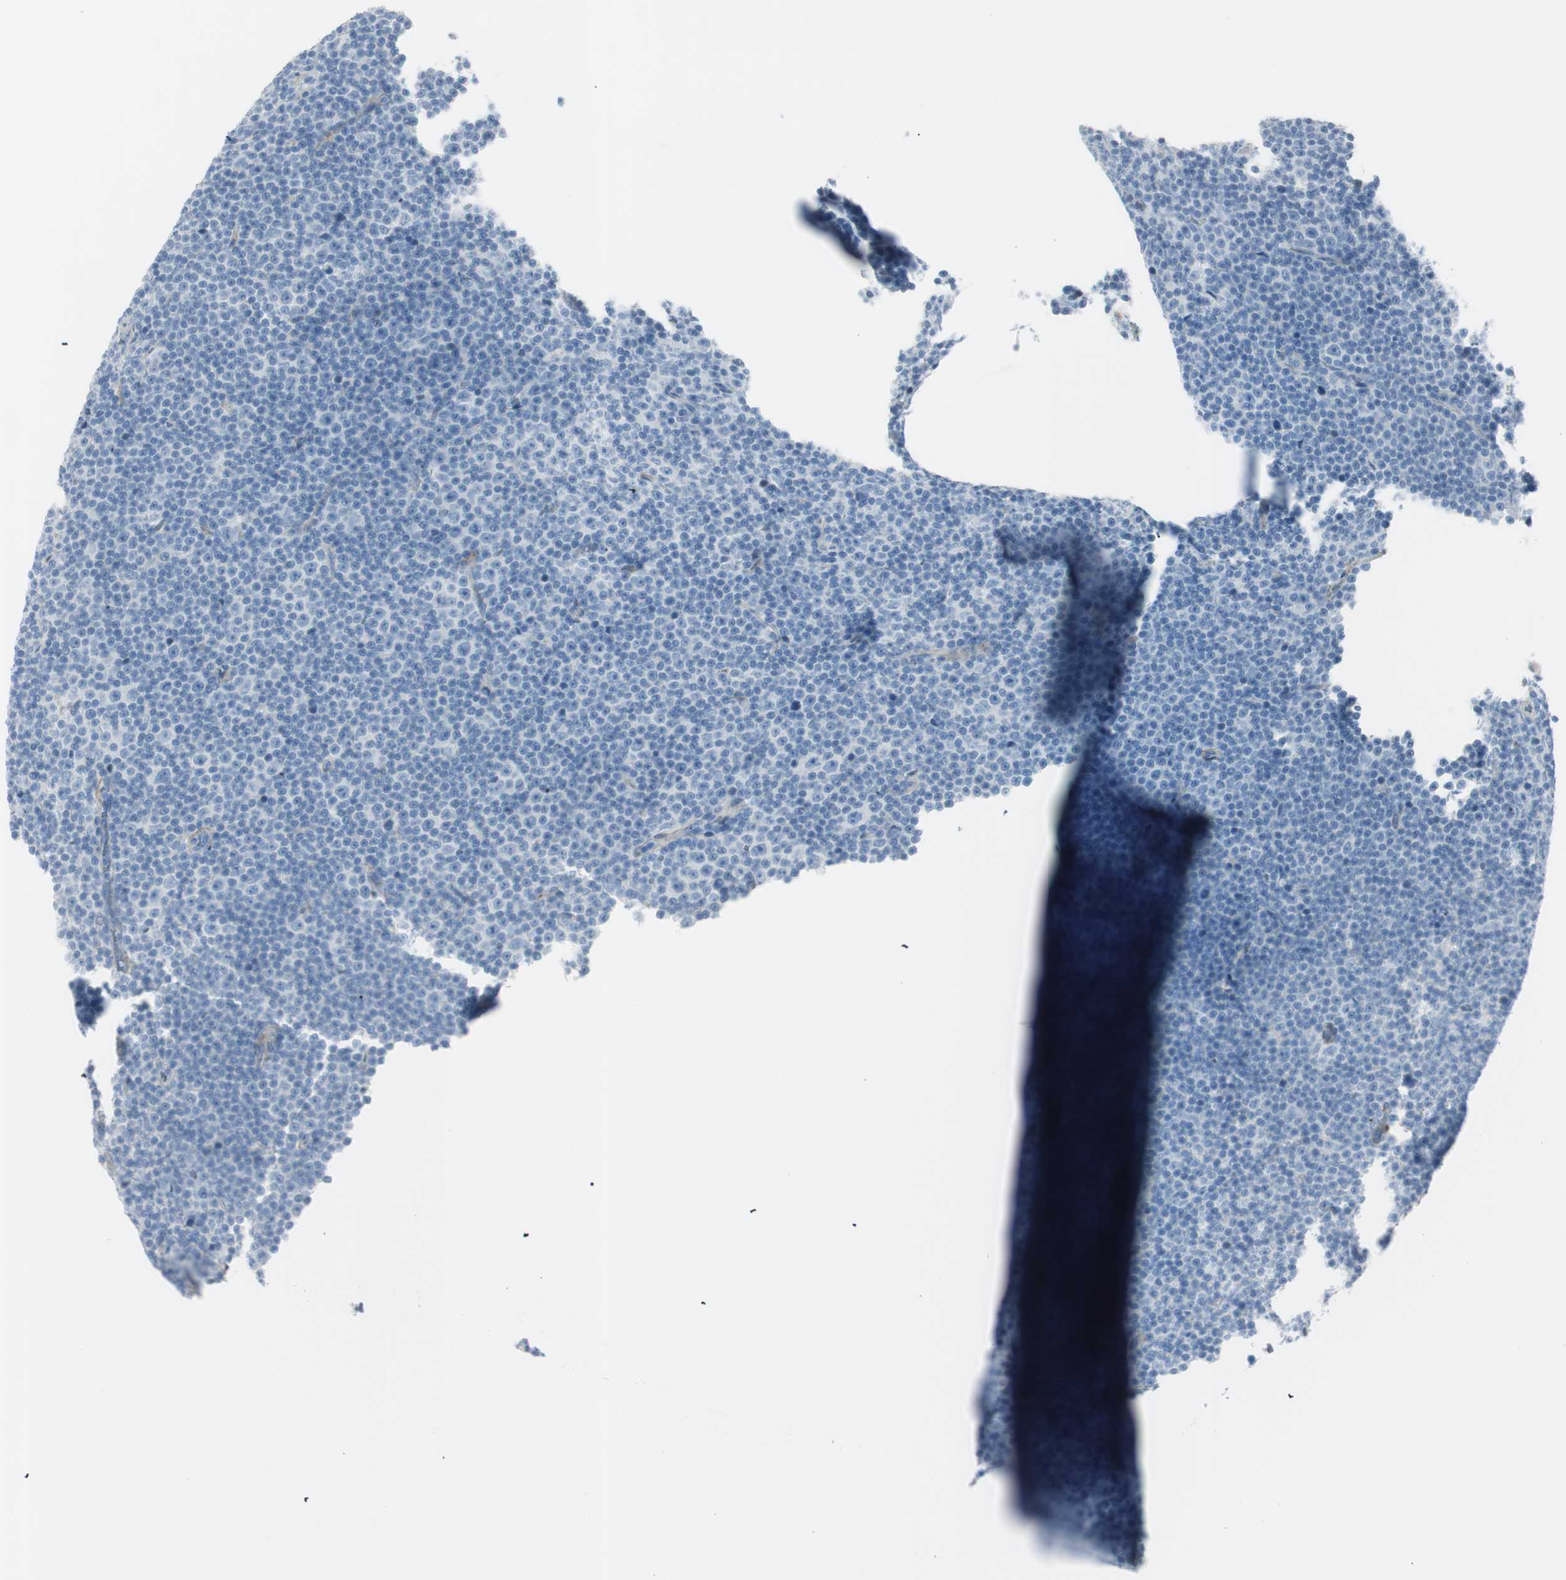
{"staining": {"intensity": "negative", "quantity": "none", "location": "none"}, "tissue": "lymphoma", "cell_type": "Tumor cells", "image_type": "cancer", "snomed": [{"axis": "morphology", "description": "Malignant lymphoma, non-Hodgkin's type, Low grade"}, {"axis": "topography", "description": "Lymph node"}], "caption": "Immunohistochemical staining of human low-grade malignant lymphoma, non-Hodgkin's type shows no significant positivity in tumor cells.", "gene": "CACNA2D1", "patient": {"sex": "female", "age": 67}}